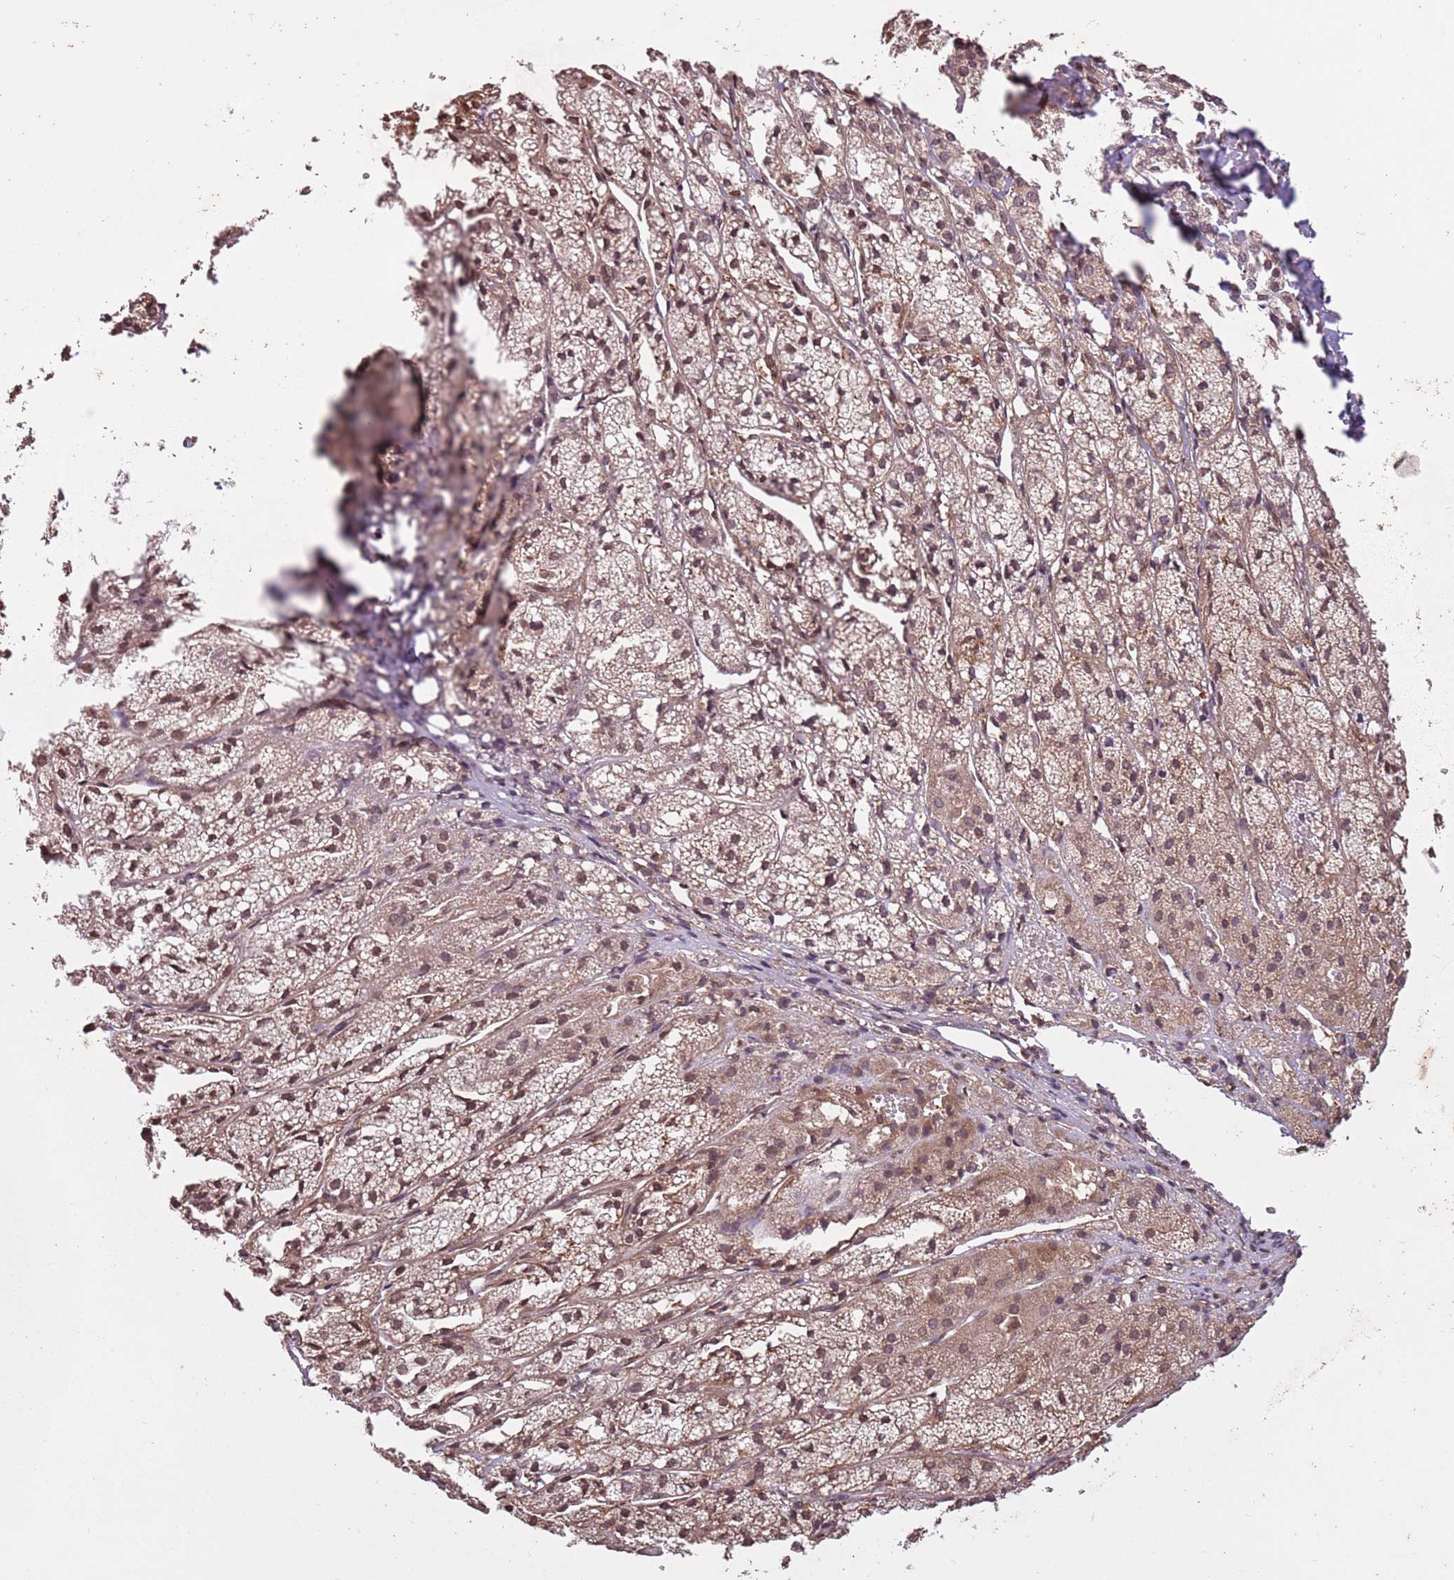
{"staining": {"intensity": "weak", "quantity": ">75%", "location": "cytoplasmic/membranous,nuclear"}, "tissue": "adrenal gland", "cell_type": "Glandular cells", "image_type": "normal", "snomed": [{"axis": "morphology", "description": "Normal tissue, NOS"}, {"axis": "topography", "description": "Adrenal gland"}], "caption": "DAB (3,3'-diaminobenzidine) immunohistochemical staining of normal adrenal gland shows weak cytoplasmic/membranous,nuclear protein positivity in approximately >75% of glandular cells.", "gene": "CAPN9", "patient": {"sex": "female", "age": 44}}